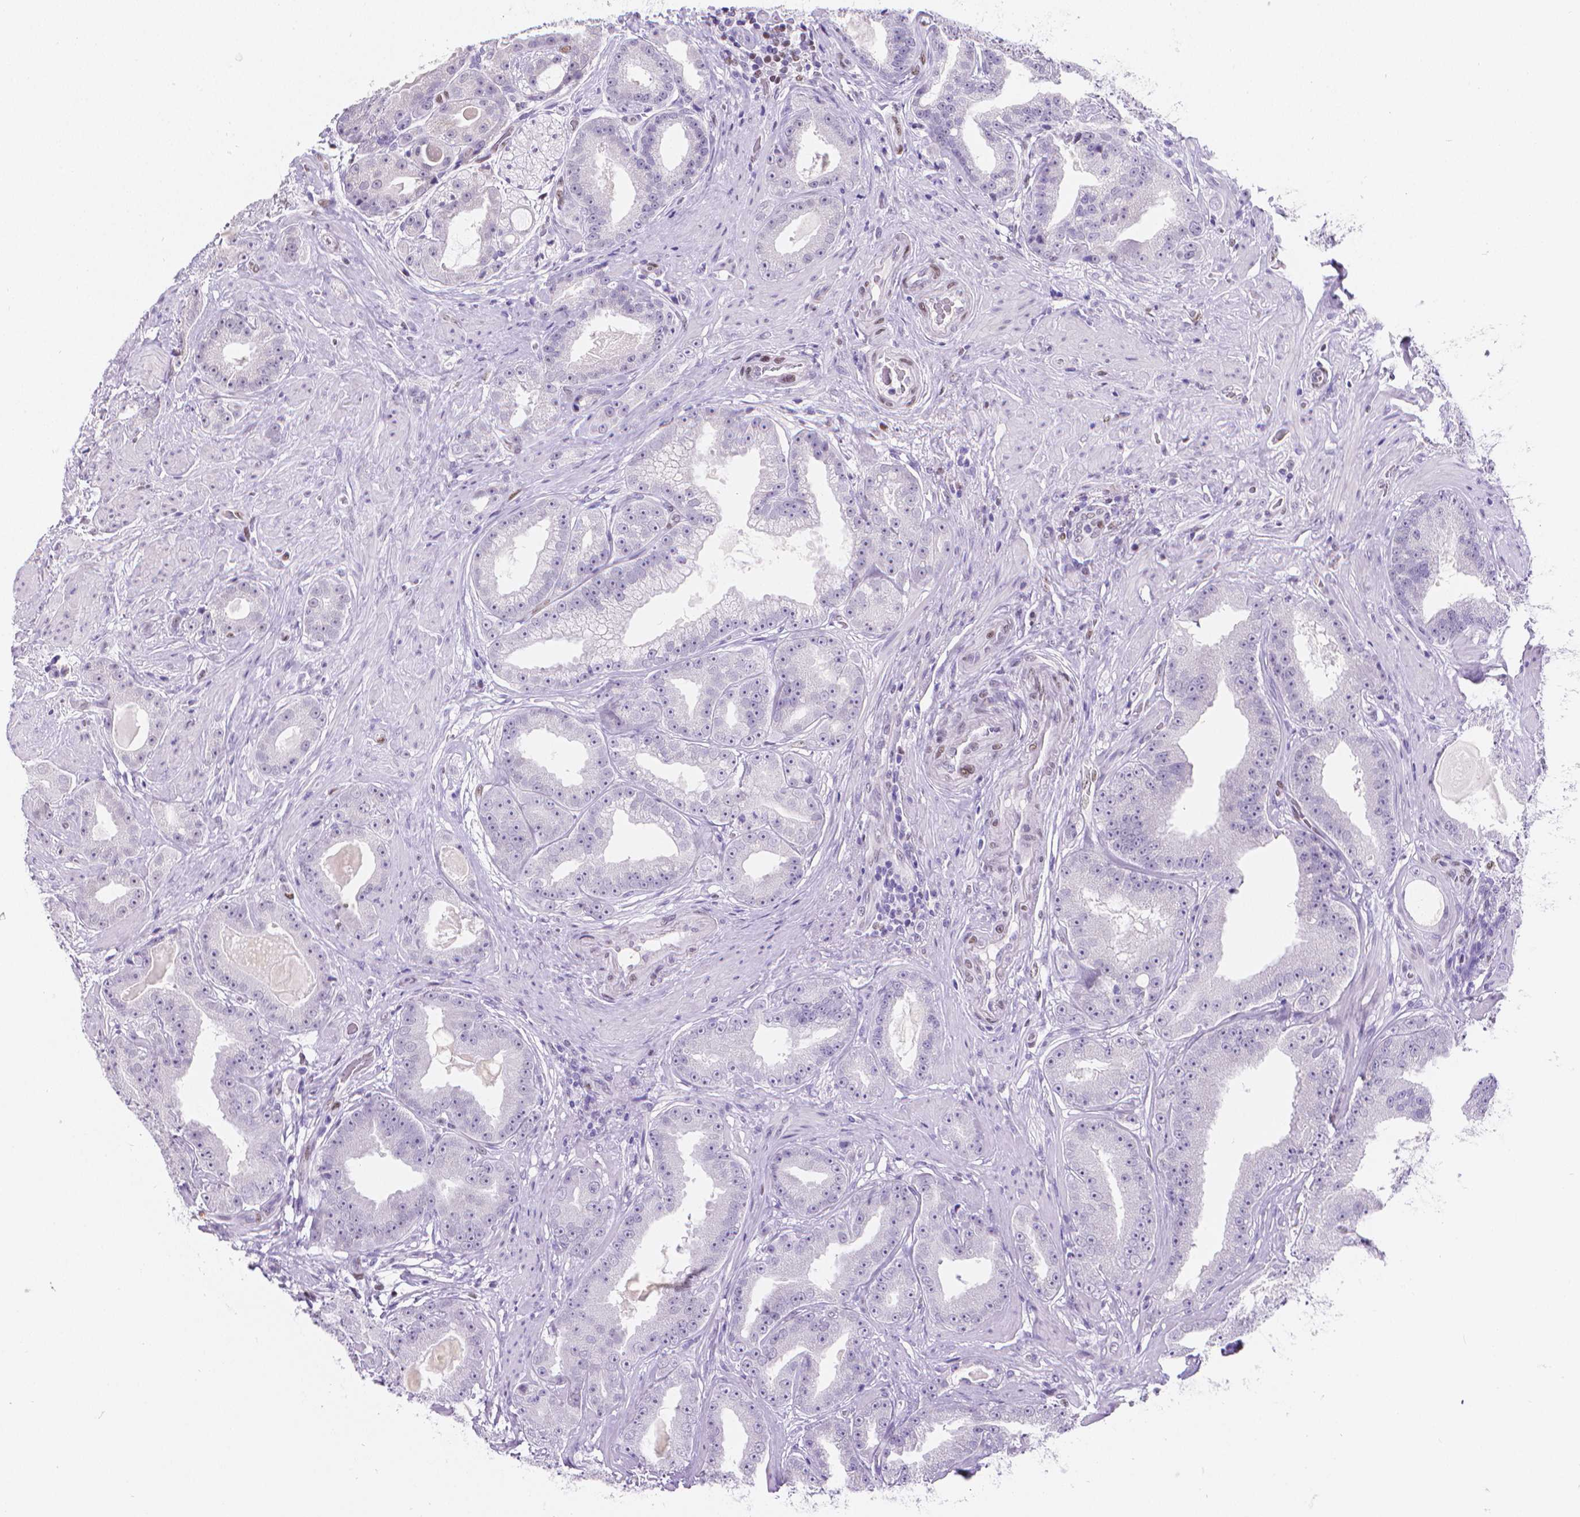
{"staining": {"intensity": "negative", "quantity": "none", "location": "none"}, "tissue": "prostate cancer", "cell_type": "Tumor cells", "image_type": "cancer", "snomed": [{"axis": "morphology", "description": "Adenocarcinoma, Low grade"}, {"axis": "topography", "description": "Prostate"}], "caption": "There is no significant staining in tumor cells of prostate cancer.", "gene": "MEF2C", "patient": {"sex": "male", "age": 60}}